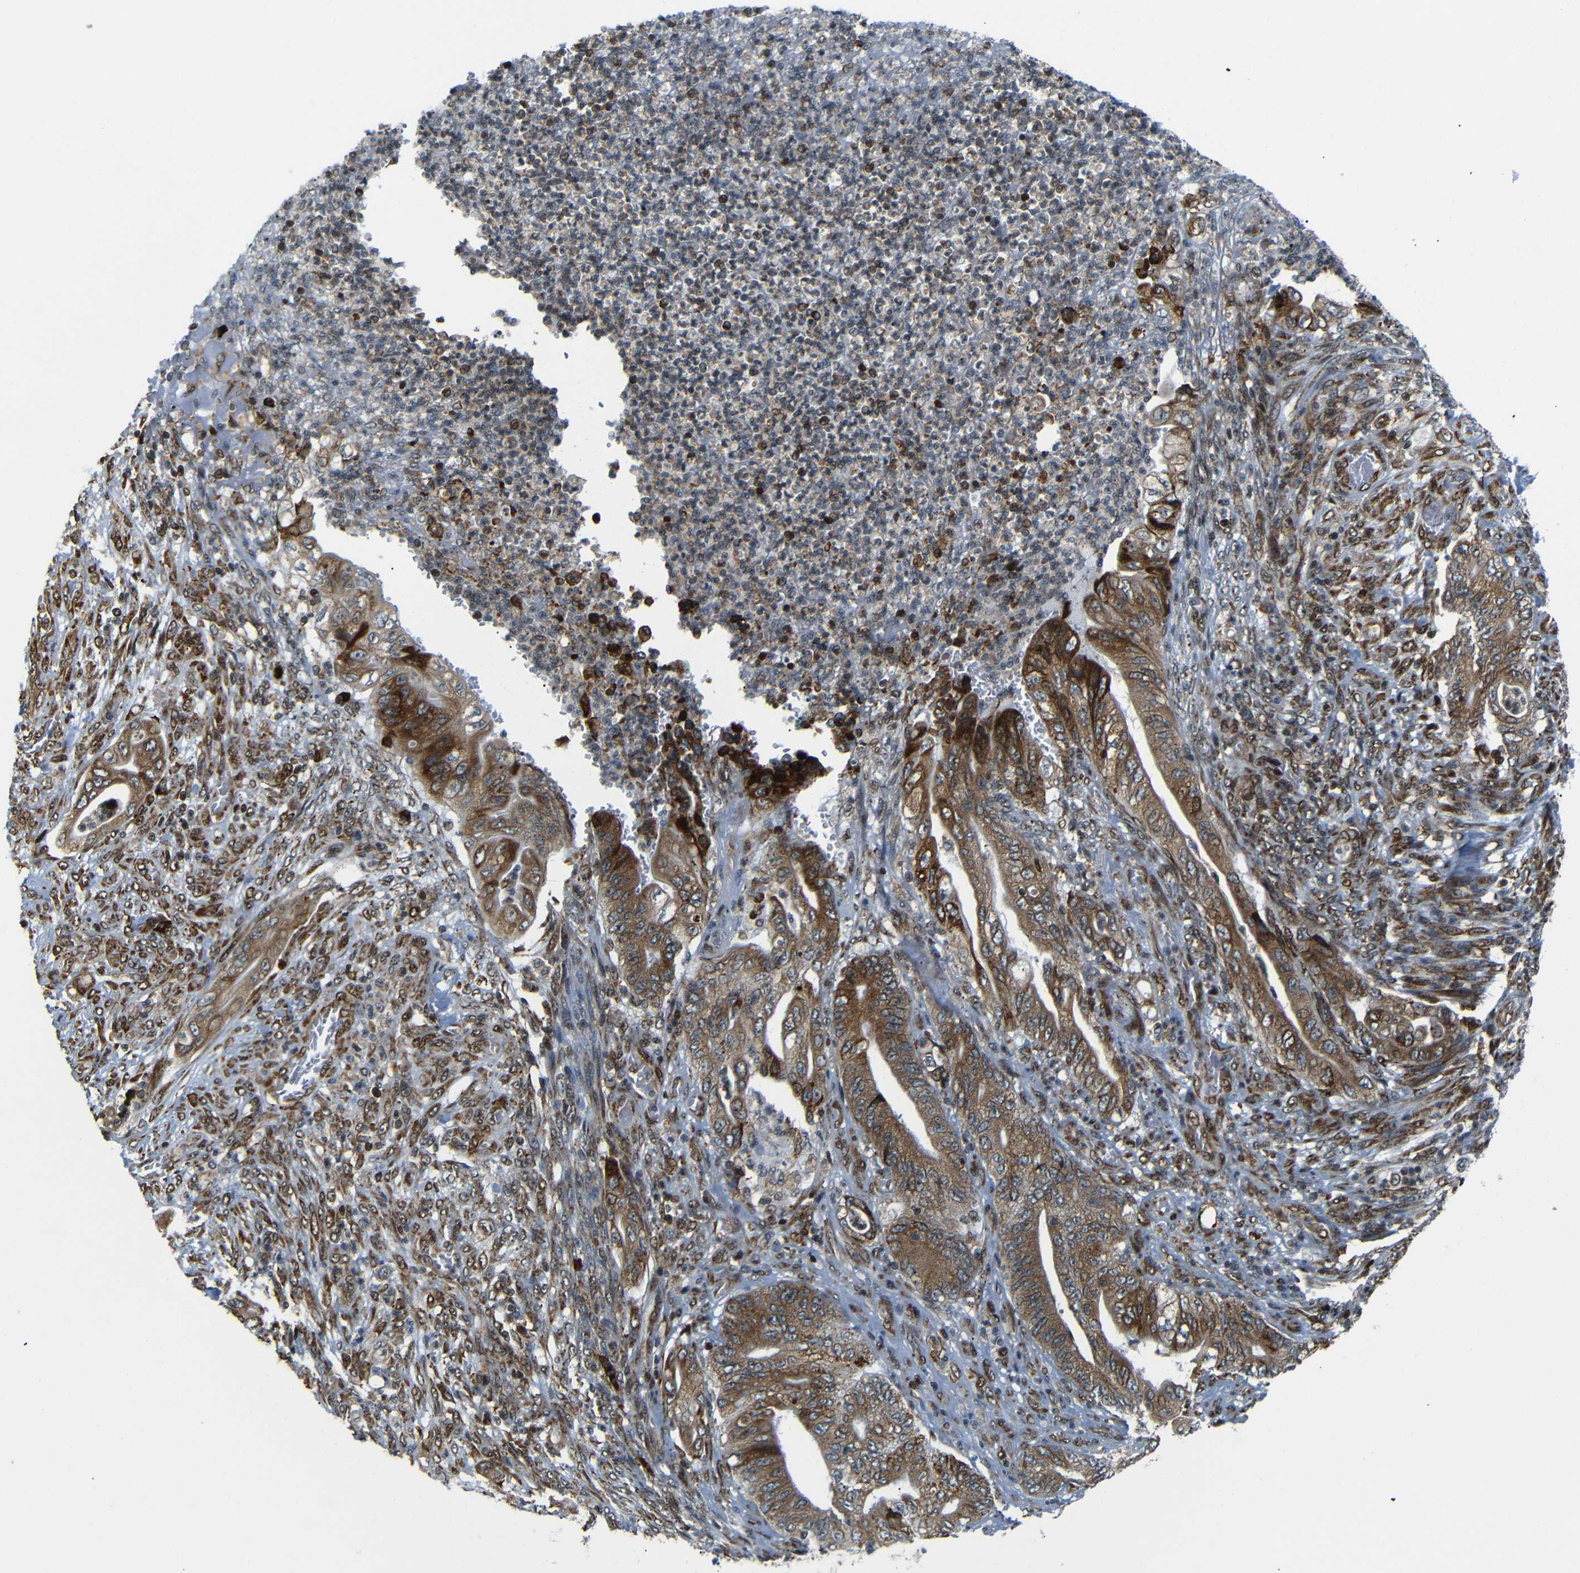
{"staining": {"intensity": "strong", "quantity": ">75%", "location": "cytoplasmic/membranous"}, "tissue": "stomach cancer", "cell_type": "Tumor cells", "image_type": "cancer", "snomed": [{"axis": "morphology", "description": "Adenocarcinoma, NOS"}, {"axis": "topography", "description": "Stomach"}], "caption": "This is an image of immunohistochemistry (IHC) staining of adenocarcinoma (stomach), which shows strong positivity in the cytoplasmic/membranous of tumor cells.", "gene": "SPCS2", "patient": {"sex": "female", "age": 73}}